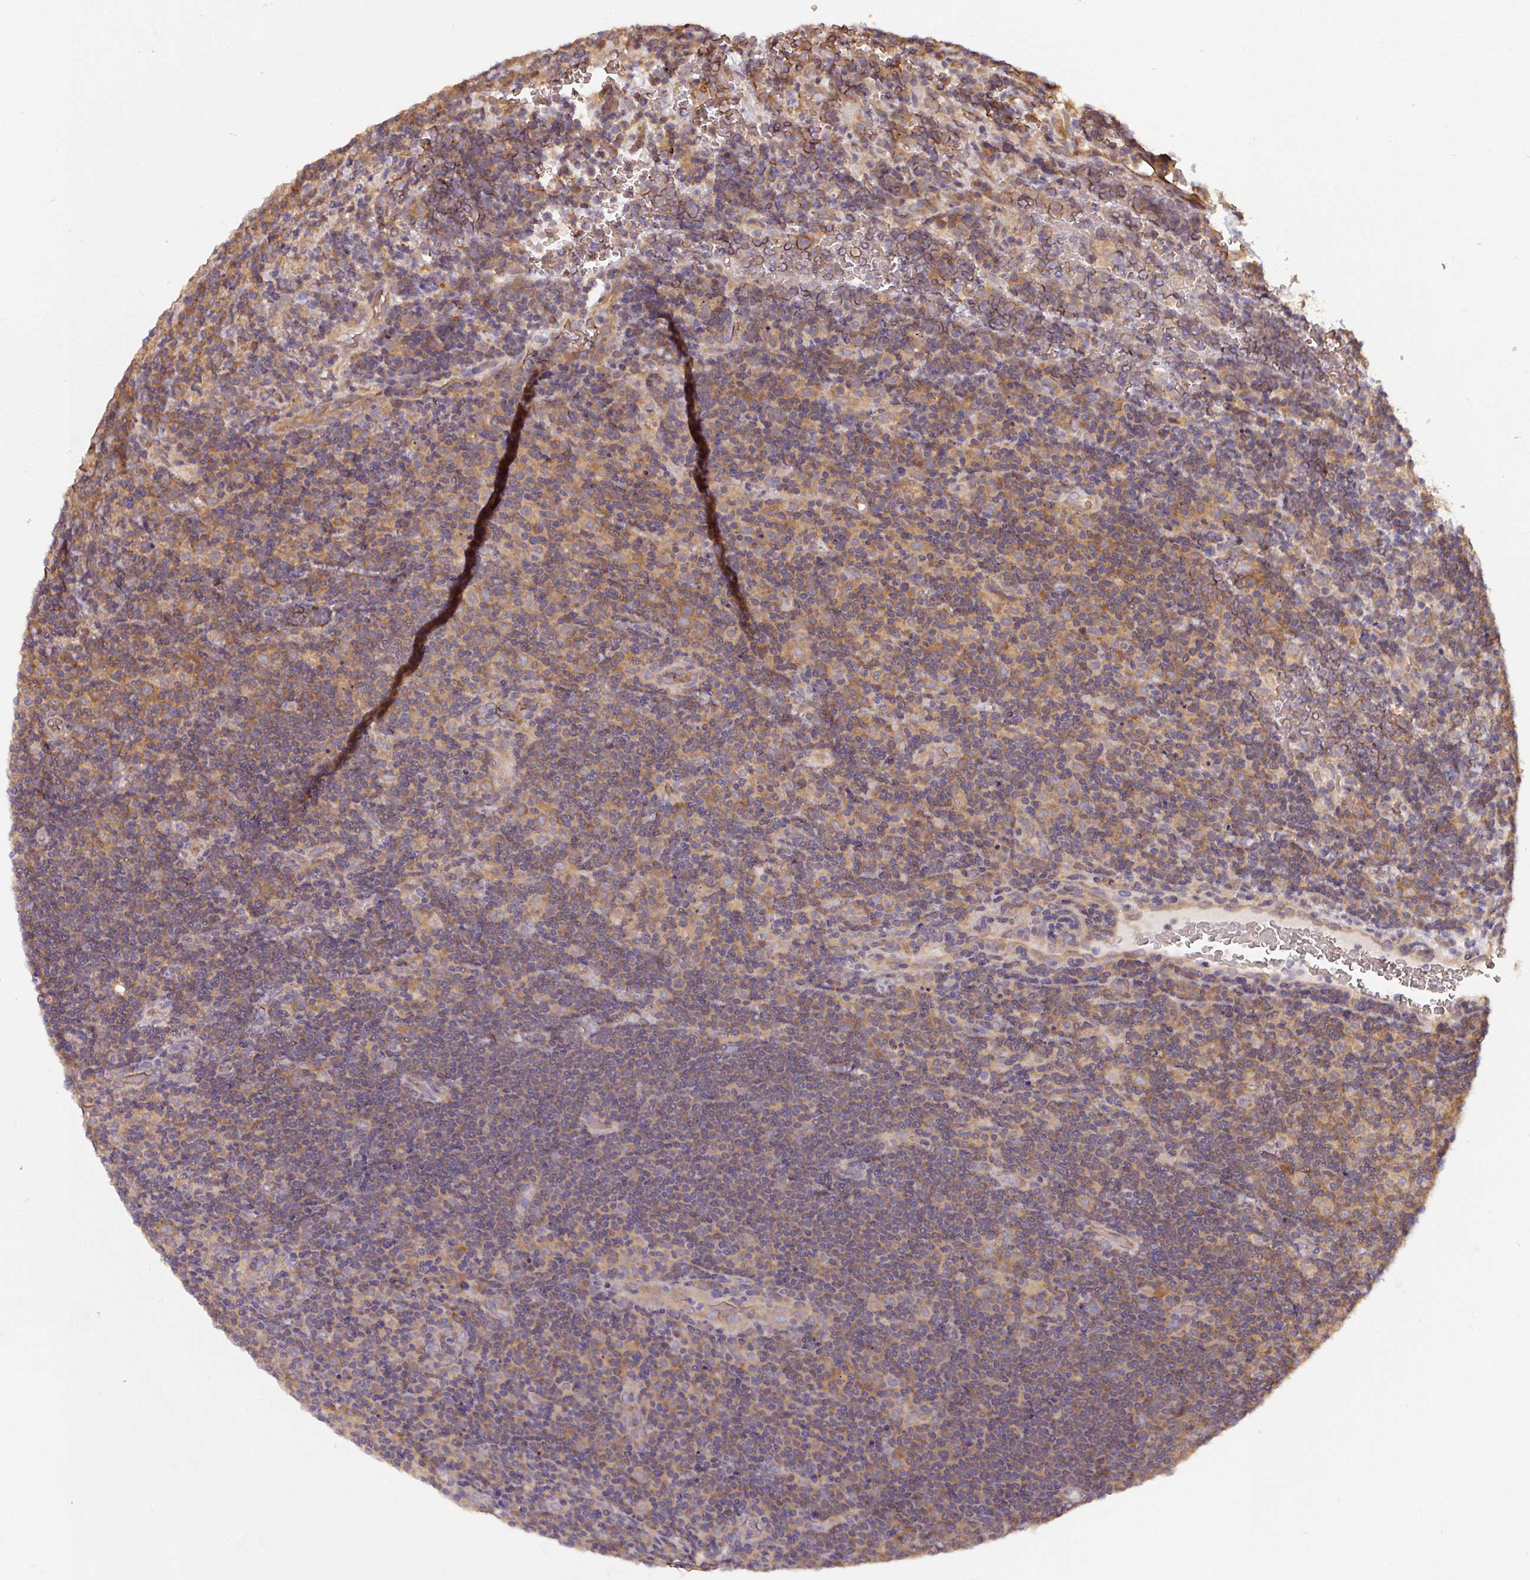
{"staining": {"intensity": "weak", "quantity": "<25%", "location": "cytoplasmic/membranous"}, "tissue": "lymphoma", "cell_type": "Tumor cells", "image_type": "cancer", "snomed": [{"axis": "morphology", "description": "Hodgkin's disease, NOS"}, {"axis": "topography", "description": "Lymph node"}], "caption": "Immunohistochemistry of Hodgkin's disease exhibits no expression in tumor cells.", "gene": "ST13", "patient": {"sex": "female", "age": 57}}